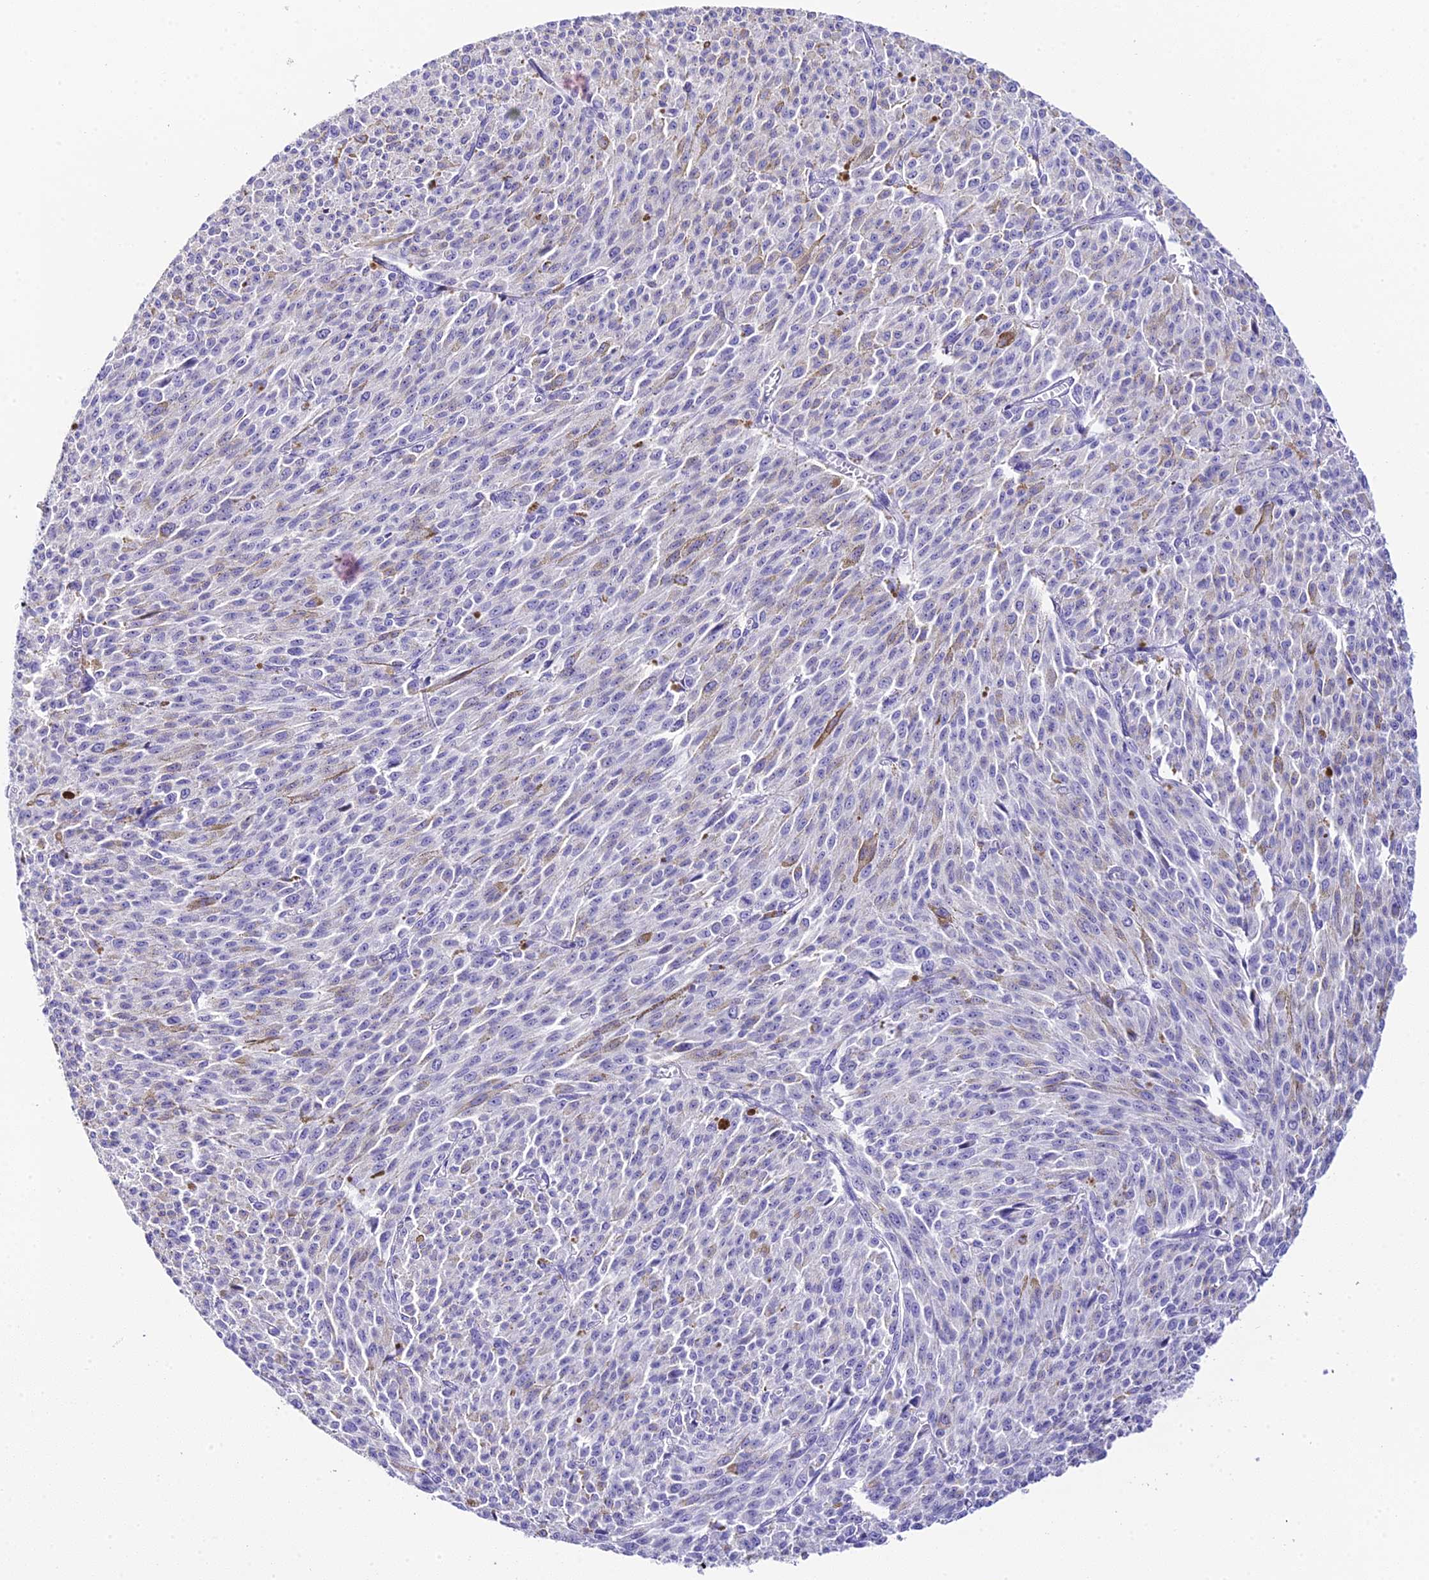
{"staining": {"intensity": "negative", "quantity": "none", "location": "none"}, "tissue": "melanoma", "cell_type": "Tumor cells", "image_type": "cancer", "snomed": [{"axis": "morphology", "description": "Malignant melanoma, NOS"}, {"axis": "topography", "description": "Skin"}], "caption": "Tumor cells are negative for protein expression in human malignant melanoma.", "gene": "C12orf29", "patient": {"sex": "female", "age": 52}}